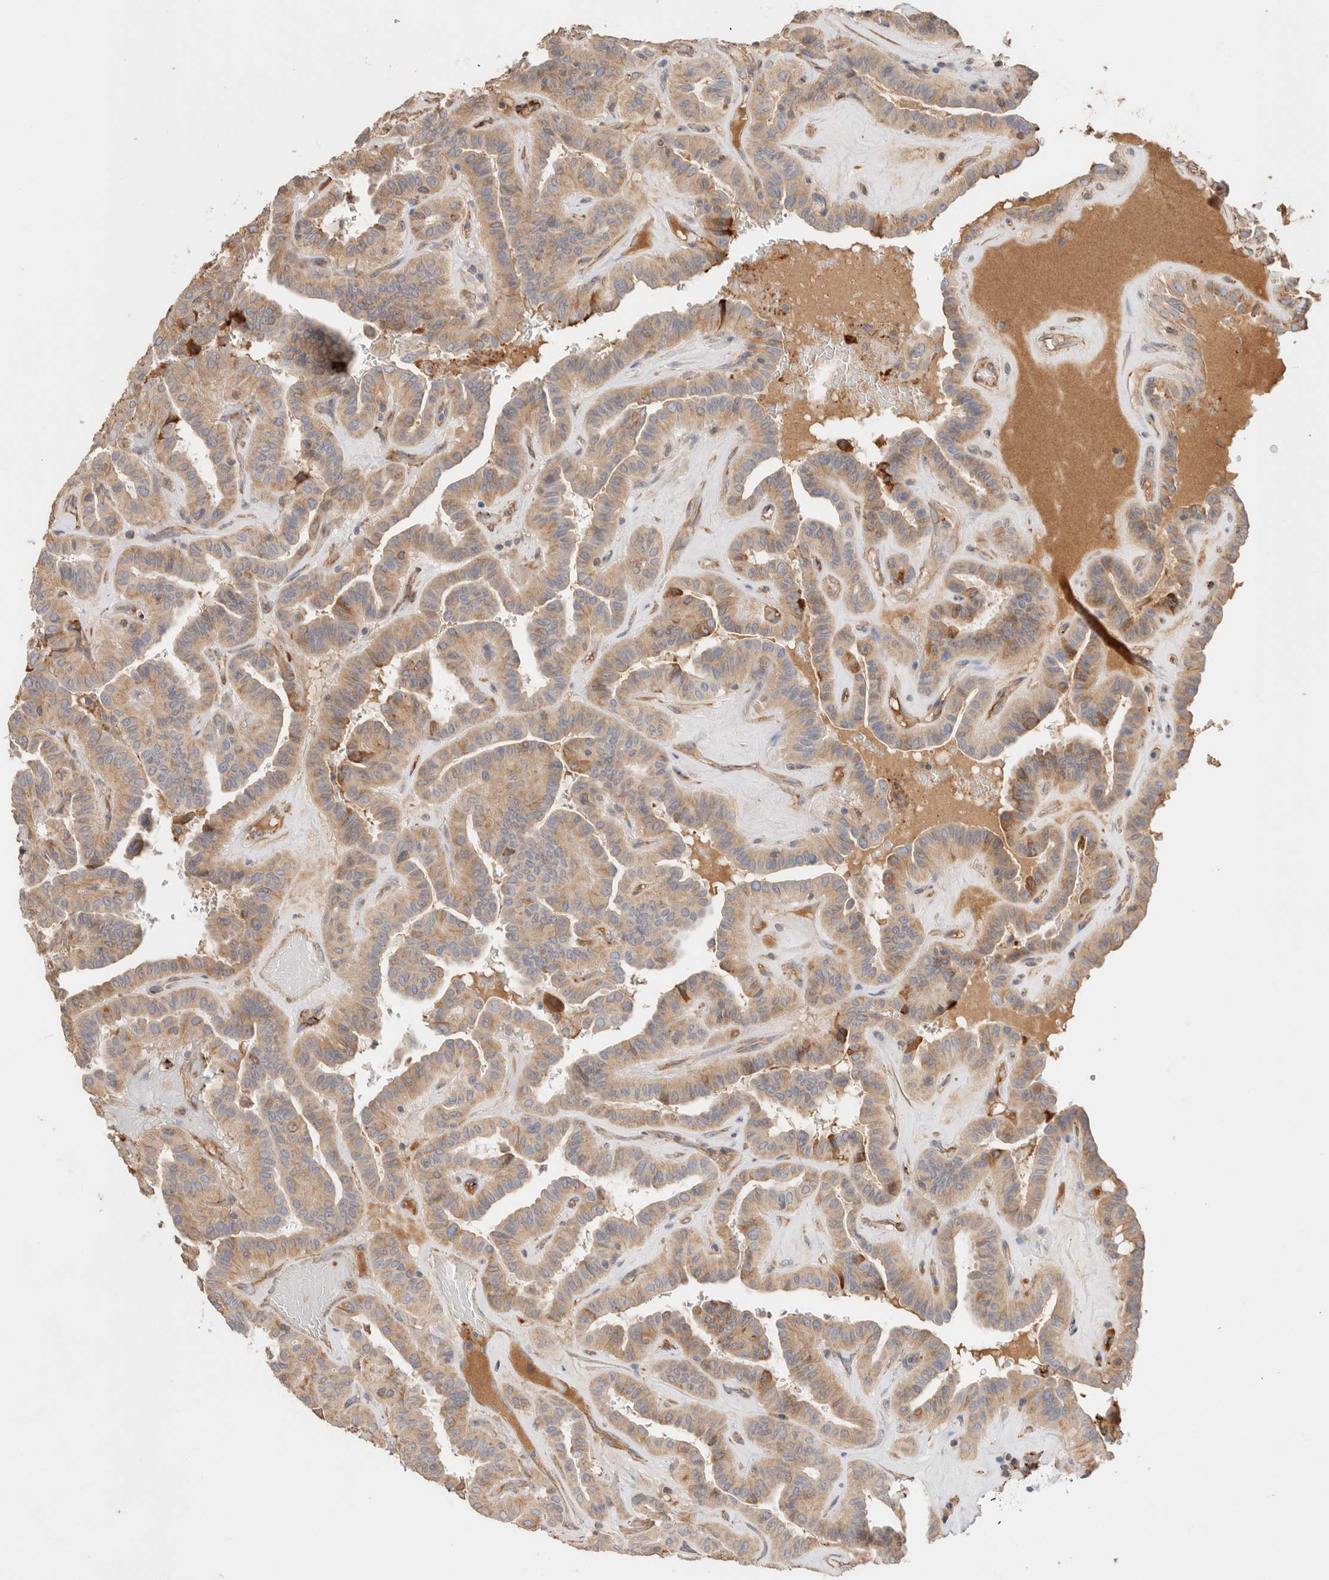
{"staining": {"intensity": "weak", "quantity": ">75%", "location": "cytoplasmic/membranous"}, "tissue": "thyroid cancer", "cell_type": "Tumor cells", "image_type": "cancer", "snomed": [{"axis": "morphology", "description": "Papillary adenocarcinoma, NOS"}, {"axis": "topography", "description": "Thyroid gland"}], "caption": "Thyroid papillary adenocarcinoma was stained to show a protein in brown. There is low levels of weak cytoplasmic/membranous staining in approximately >75% of tumor cells.", "gene": "PROS1", "patient": {"sex": "male", "age": 77}}